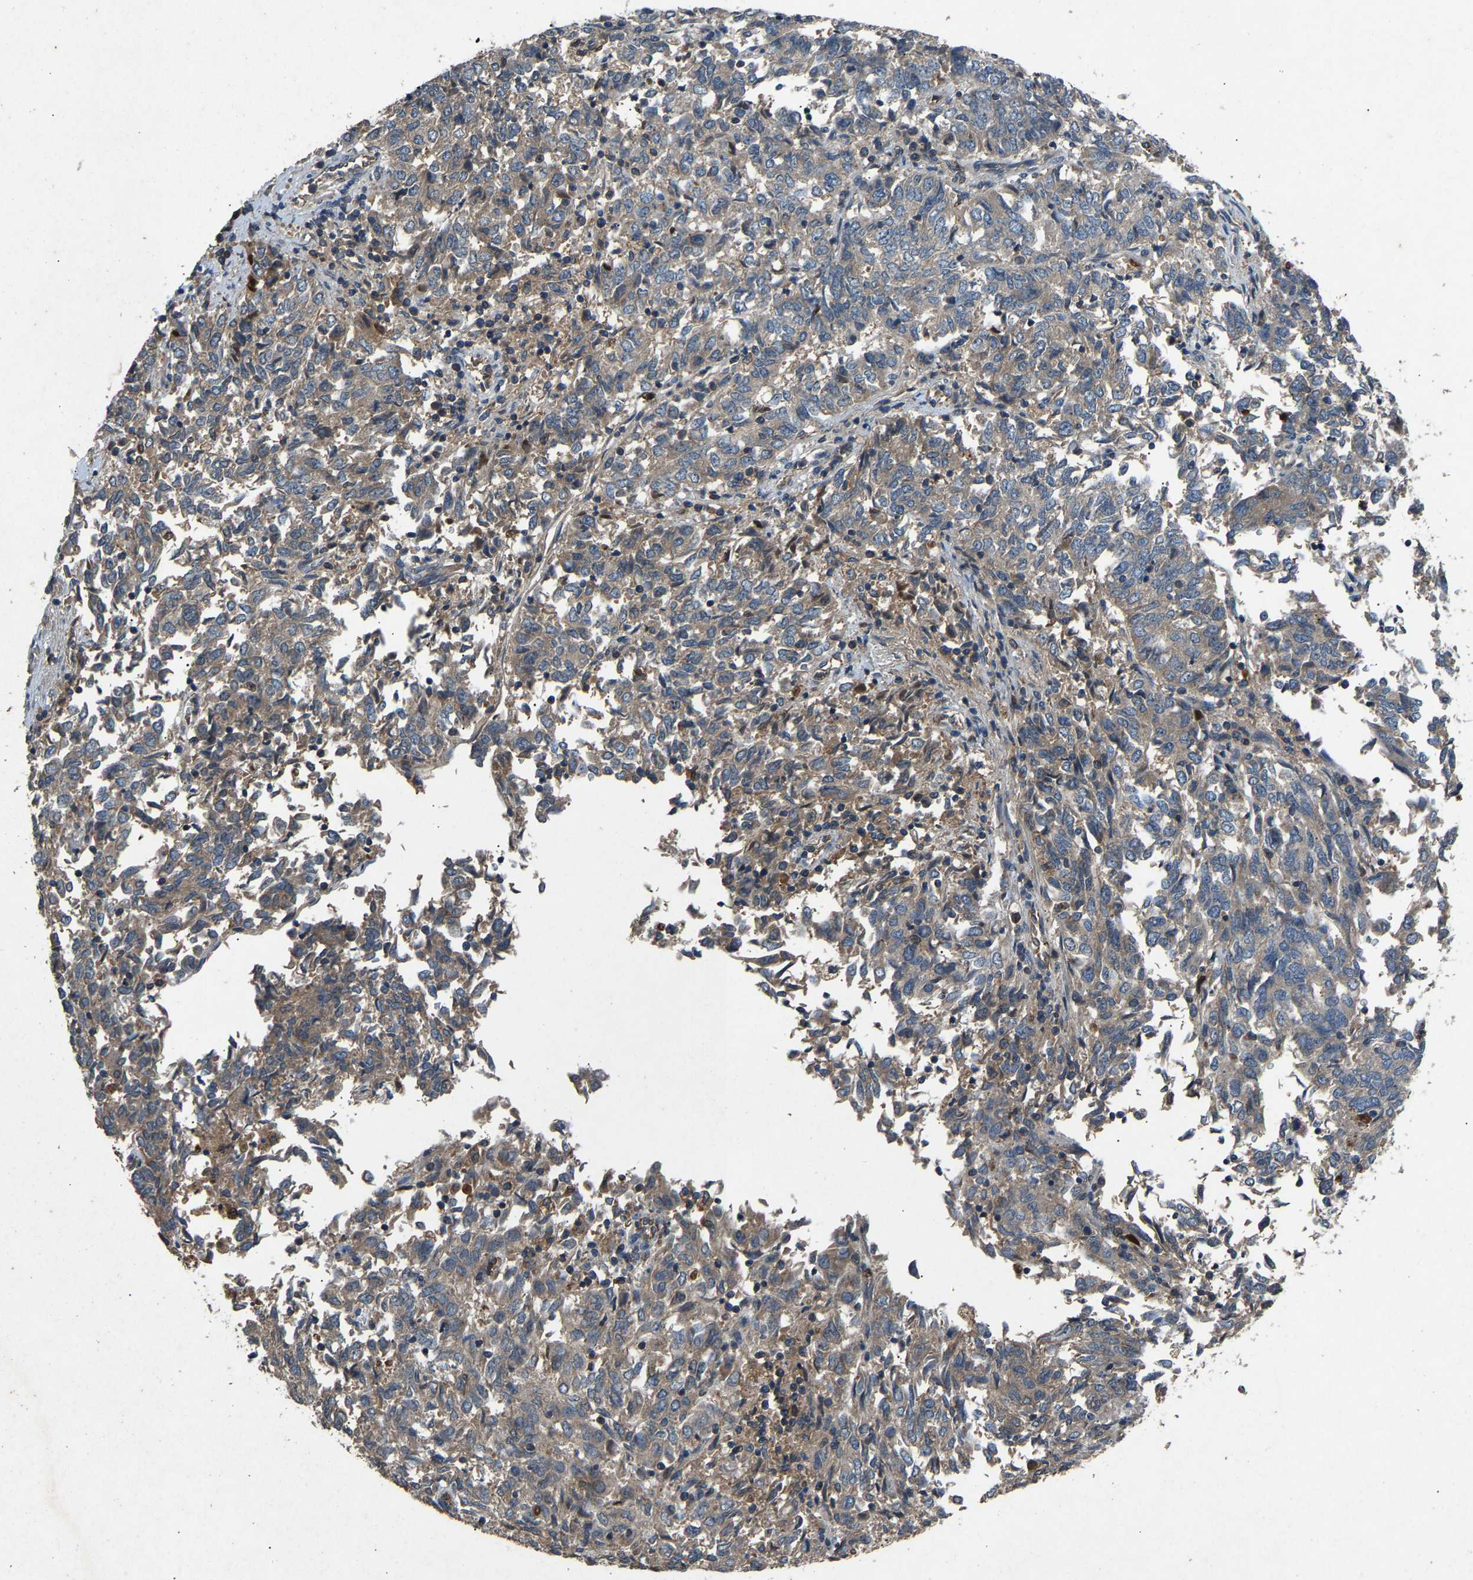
{"staining": {"intensity": "negative", "quantity": "none", "location": "none"}, "tissue": "endometrial cancer", "cell_type": "Tumor cells", "image_type": "cancer", "snomed": [{"axis": "morphology", "description": "Adenocarcinoma, NOS"}, {"axis": "topography", "description": "Endometrium"}], "caption": "Immunohistochemistry photomicrograph of endometrial cancer stained for a protein (brown), which demonstrates no positivity in tumor cells.", "gene": "PPID", "patient": {"sex": "female", "age": 80}}